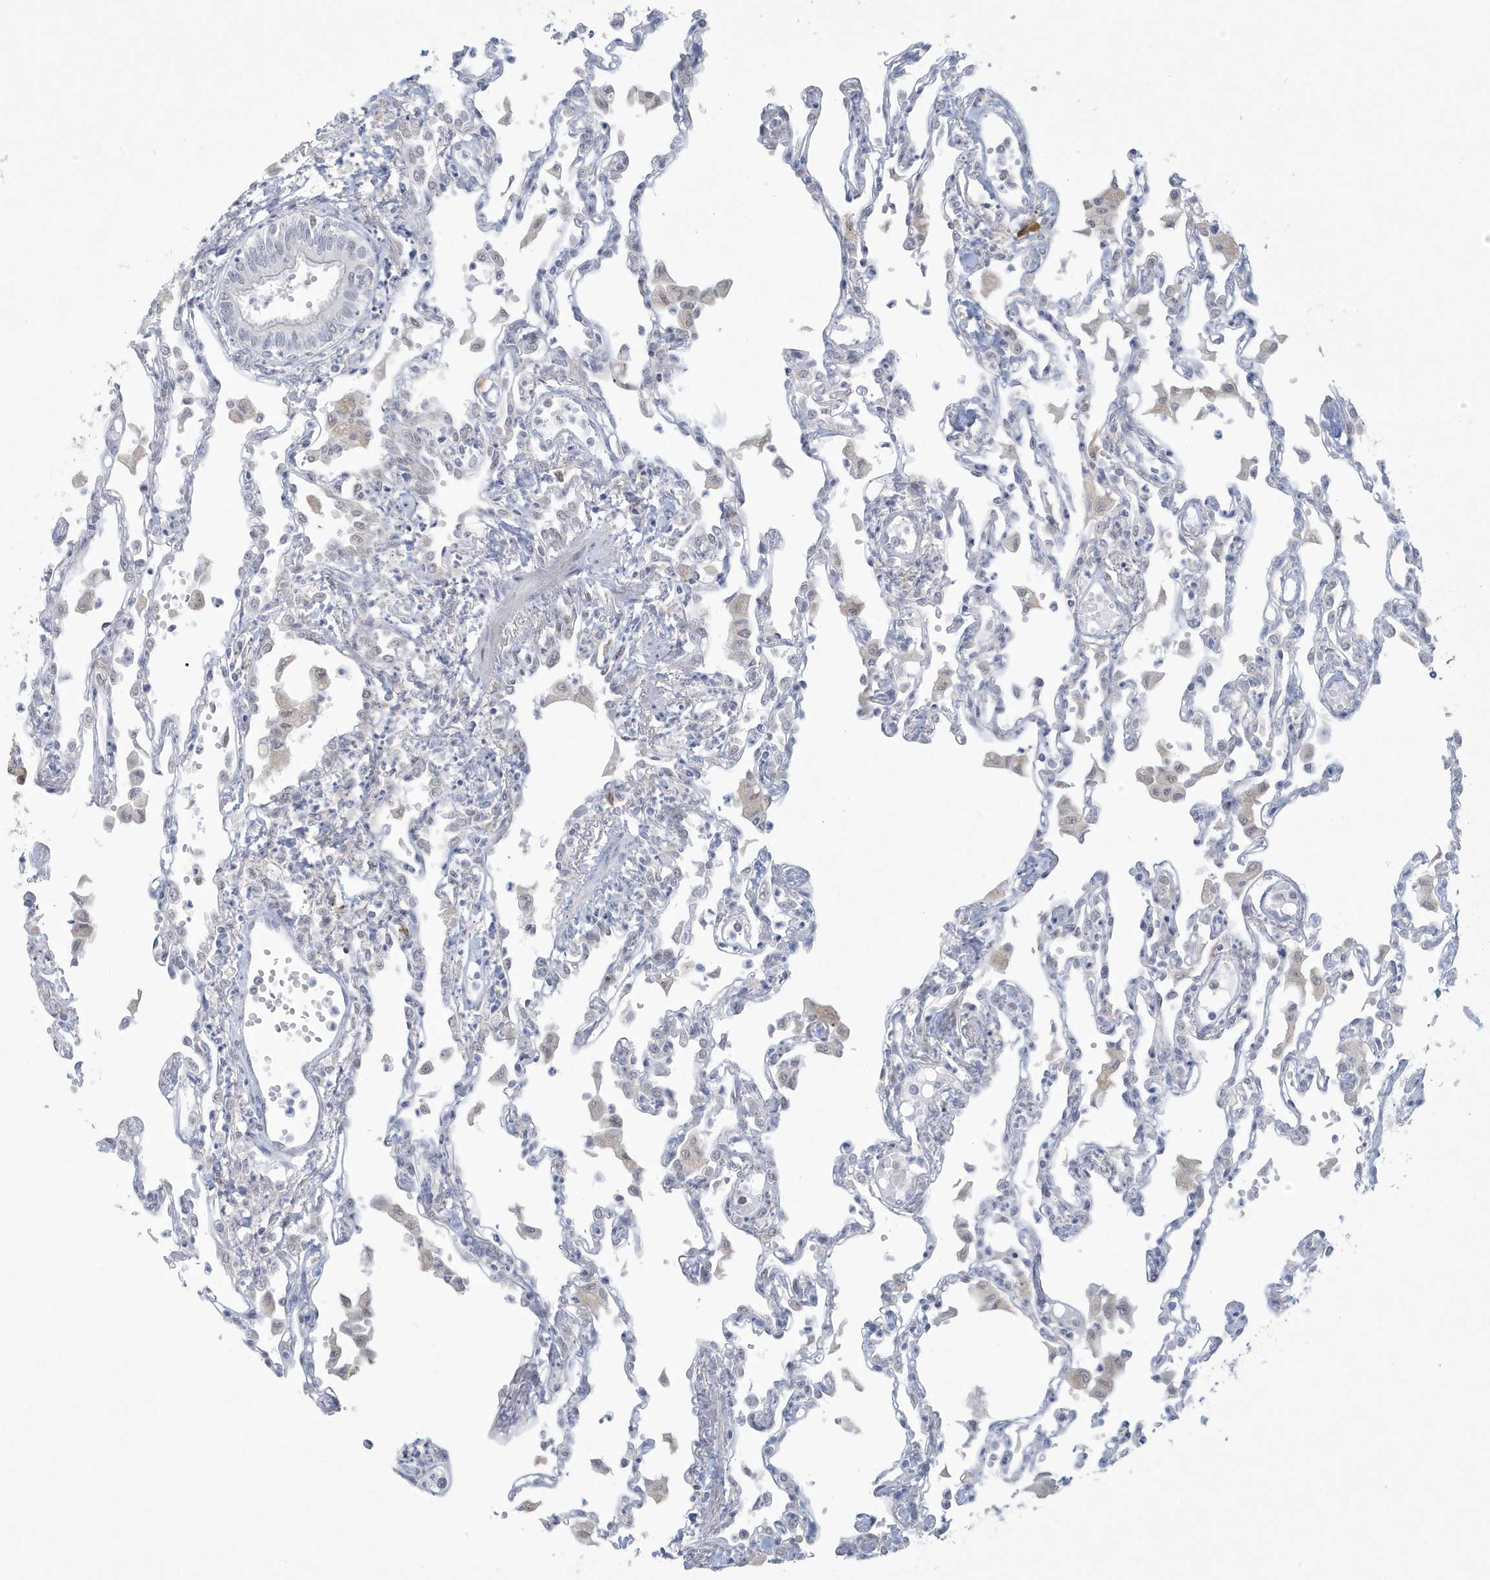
{"staining": {"intensity": "negative", "quantity": "none", "location": "none"}, "tissue": "lung", "cell_type": "Alveolar cells", "image_type": "normal", "snomed": [{"axis": "morphology", "description": "Normal tissue, NOS"}, {"axis": "topography", "description": "Bronchus"}, {"axis": "topography", "description": "Lung"}], "caption": "Protein analysis of normal lung exhibits no significant expression in alveolar cells. (Immunohistochemistry (ihc), brightfield microscopy, high magnification).", "gene": "HERC6", "patient": {"sex": "female", "age": 49}}